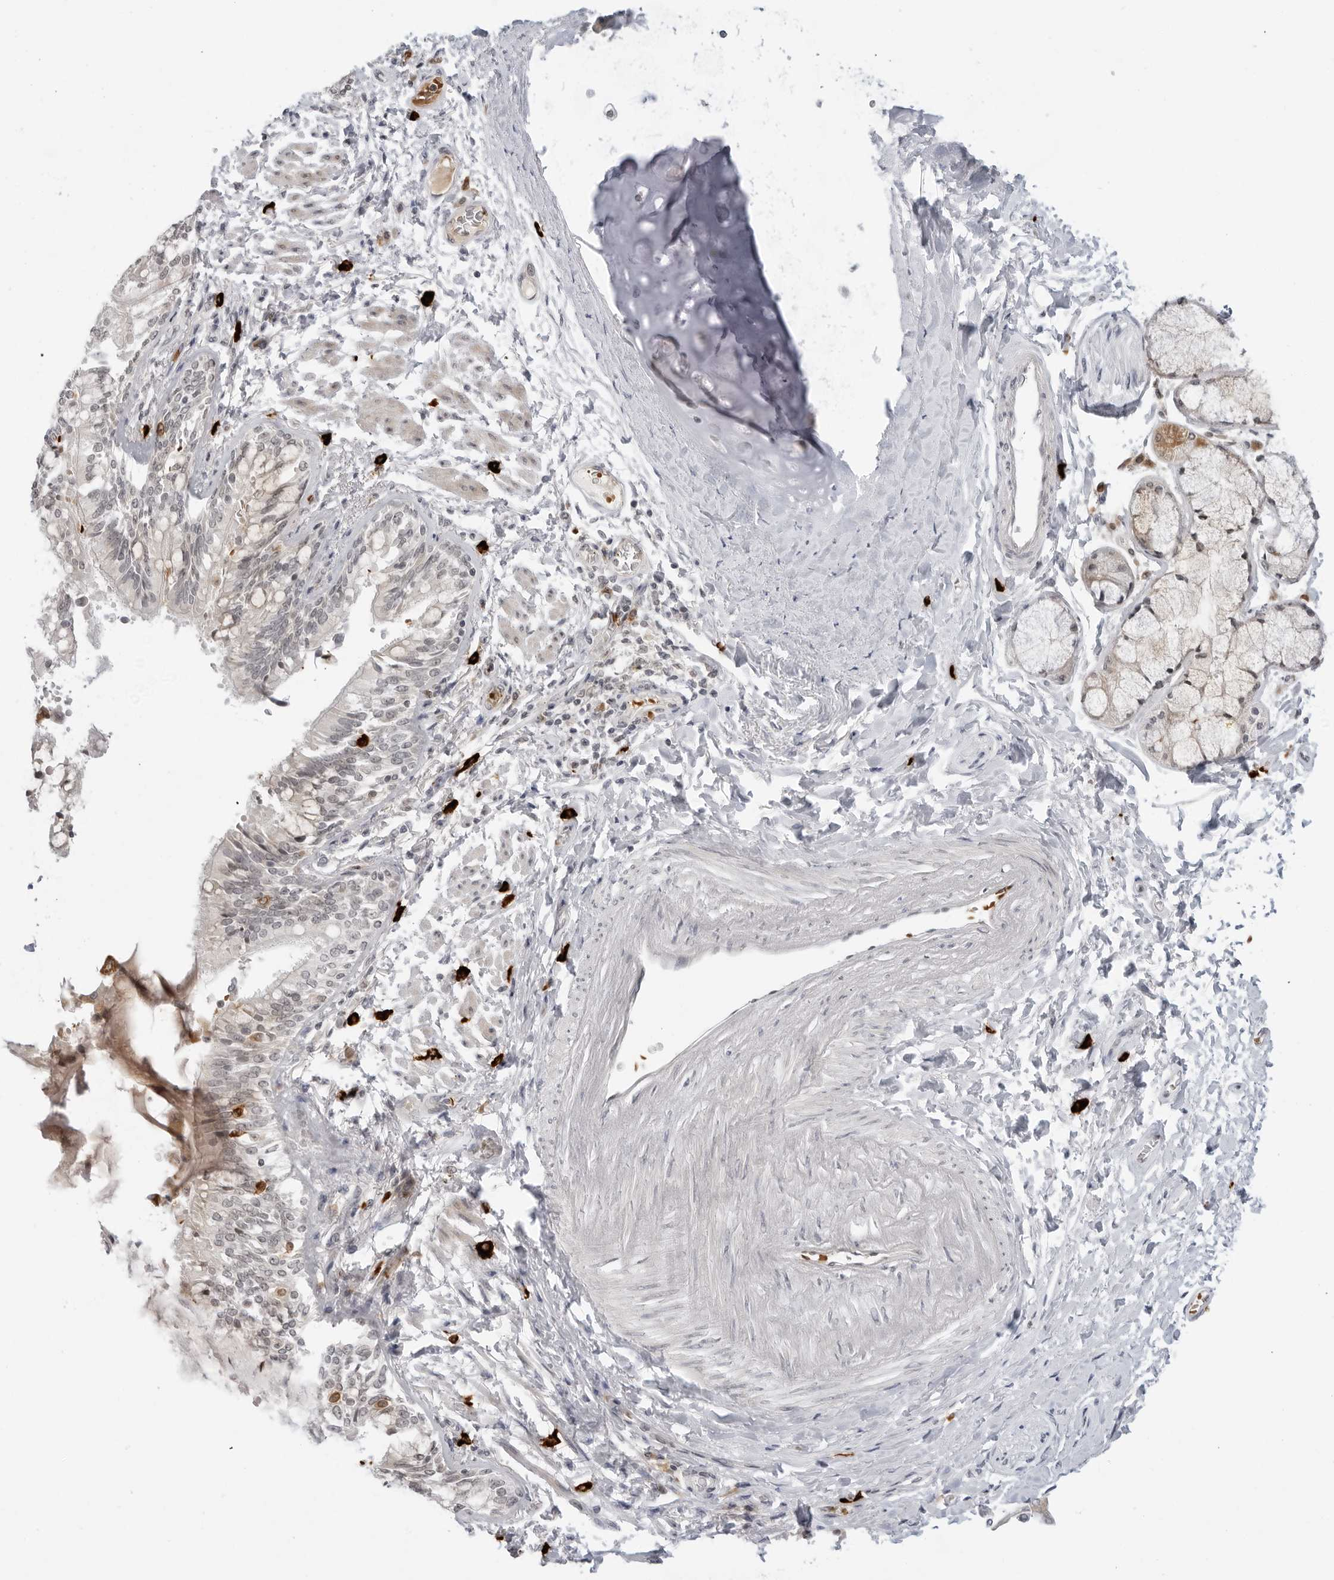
{"staining": {"intensity": "weak", "quantity": "25%-75%", "location": "cytoplasmic/membranous,nuclear"}, "tissue": "bronchus", "cell_type": "Respiratory epithelial cells", "image_type": "normal", "snomed": [{"axis": "morphology", "description": "Normal tissue, NOS"}, {"axis": "morphology", "description": "Inflammation, NOS"}, {"axis": "topography", "description": "Lung"}], "caption": "A low amount of weak cytoplasmic/membranous,nuclear positivity is seen in approximately 25%-75% of respiratory epithelial cells in unremarkable bronchus. (DAB (3,3'-diaminobenzidine) IHC, brown staining for protein, blue staining for nuclei).", "gene": "SUGCT", "patient": {"sex": "female", "age": 46}}